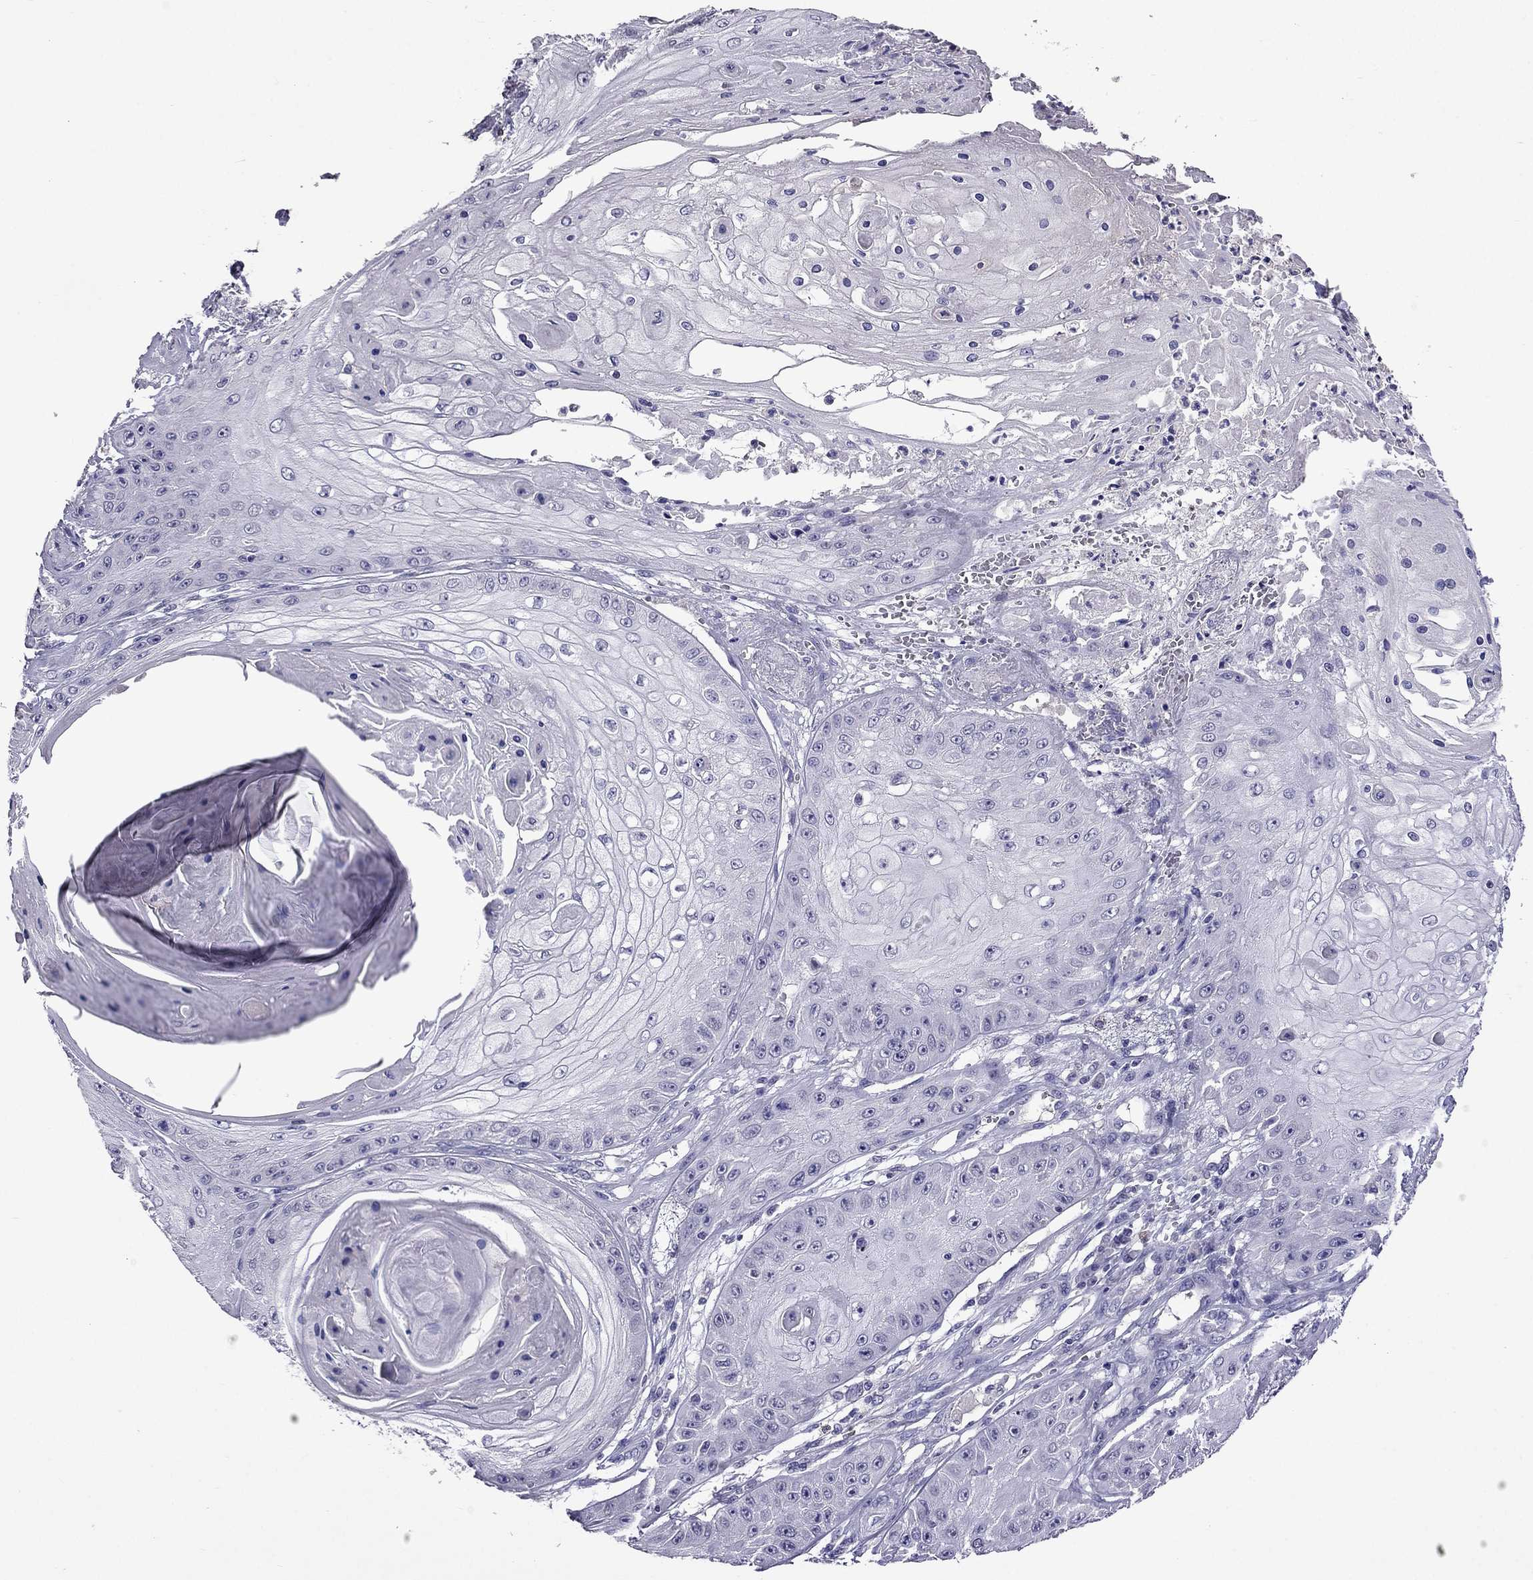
{"staining": {"intensity": "negative", "quantity": "none", "location": "none"}, "tissue": "skin cancer", "cell_type": "Tumor cells", "image_type": "cancer", "snomed": [{"axis": "morphology", "description": "Squamous cell carcinoma, NOS"}, {"axis": "topography", "description": "Skin"}], "caption": "An immunohistochemistry (IHC) micrograph of skin cancer (squamous cell carcinoma) is shown. There is no staining in tumor cells of skin cancer (squamous cell carcinoma).", "gene": "AQP9", "patient": {"sex": "male", "age": 70}}